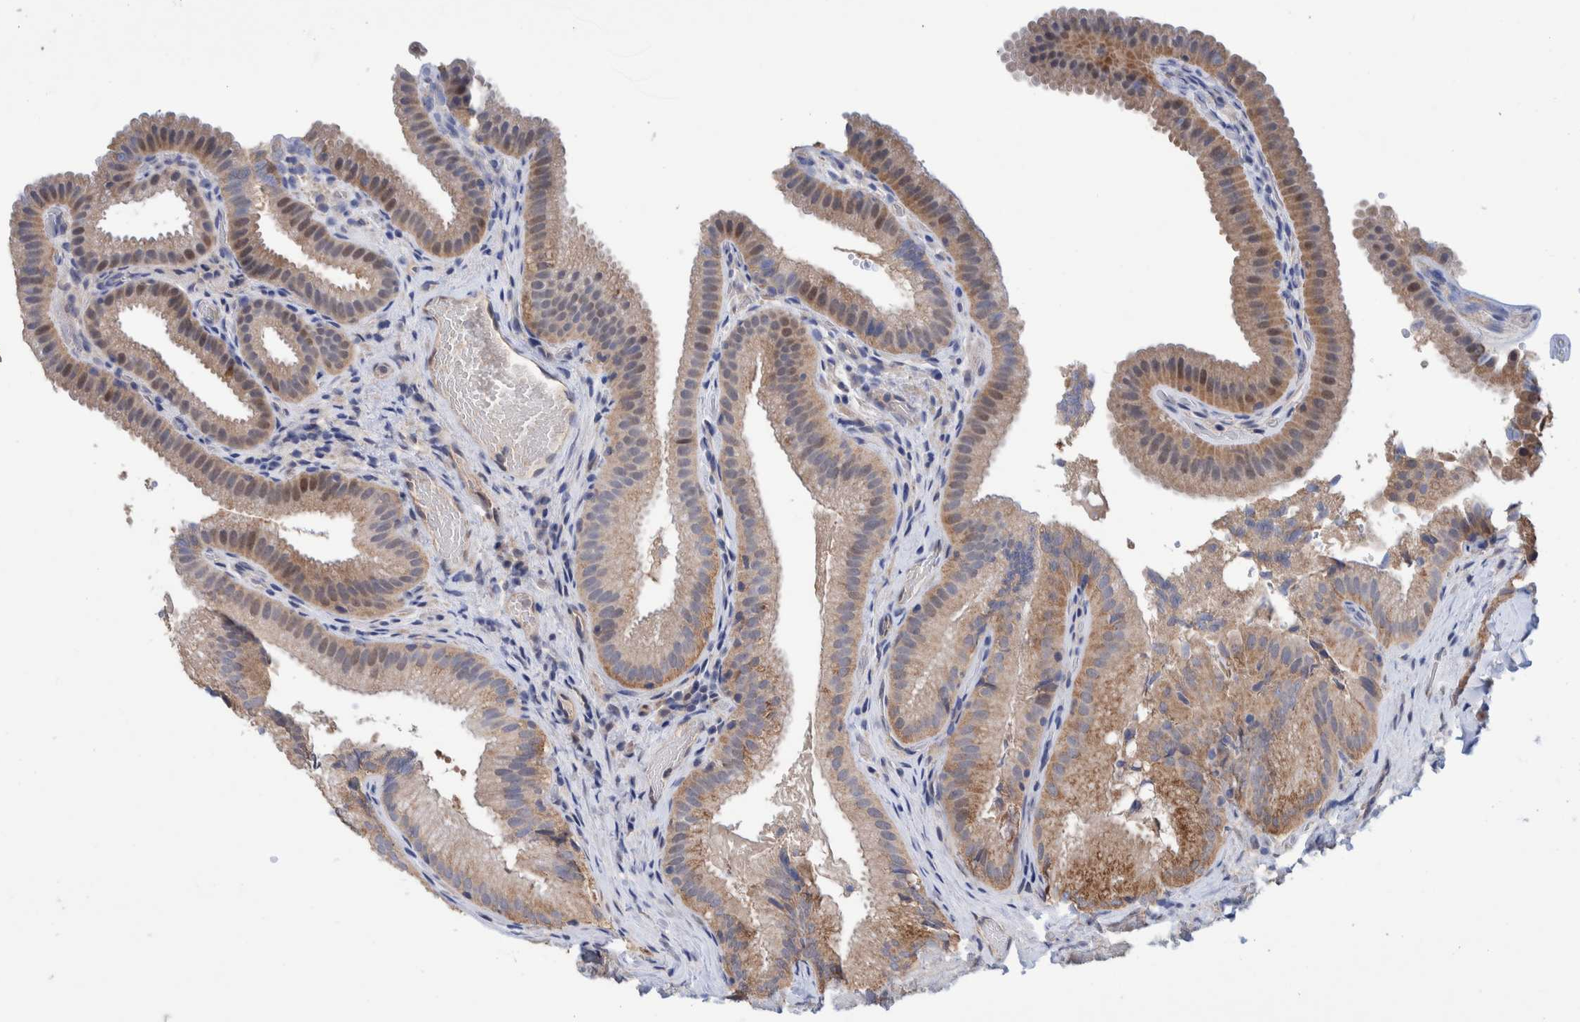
{"staining": {"intensity": "moderate", "quantity": ">75%", "location": "cytoplasmic/membranous,nuclear"}, "tissue": "gallbladder", "cell_type": "Glandular cells", "image_type": "normal", "snomed": [{"axis": "morphology", "description": "Normal tissue, NOS"}, {"axis": "topography", "description": "Gallbladder"}], "caption": "IHC of unremarkable human gallbladder exhibits medium levels of moderate cytoplasmic/membranous,nuclear staining in about >75% of glandular cells.", "gene": "PFAS", "patient": {"sex": "female", "age": 30}}